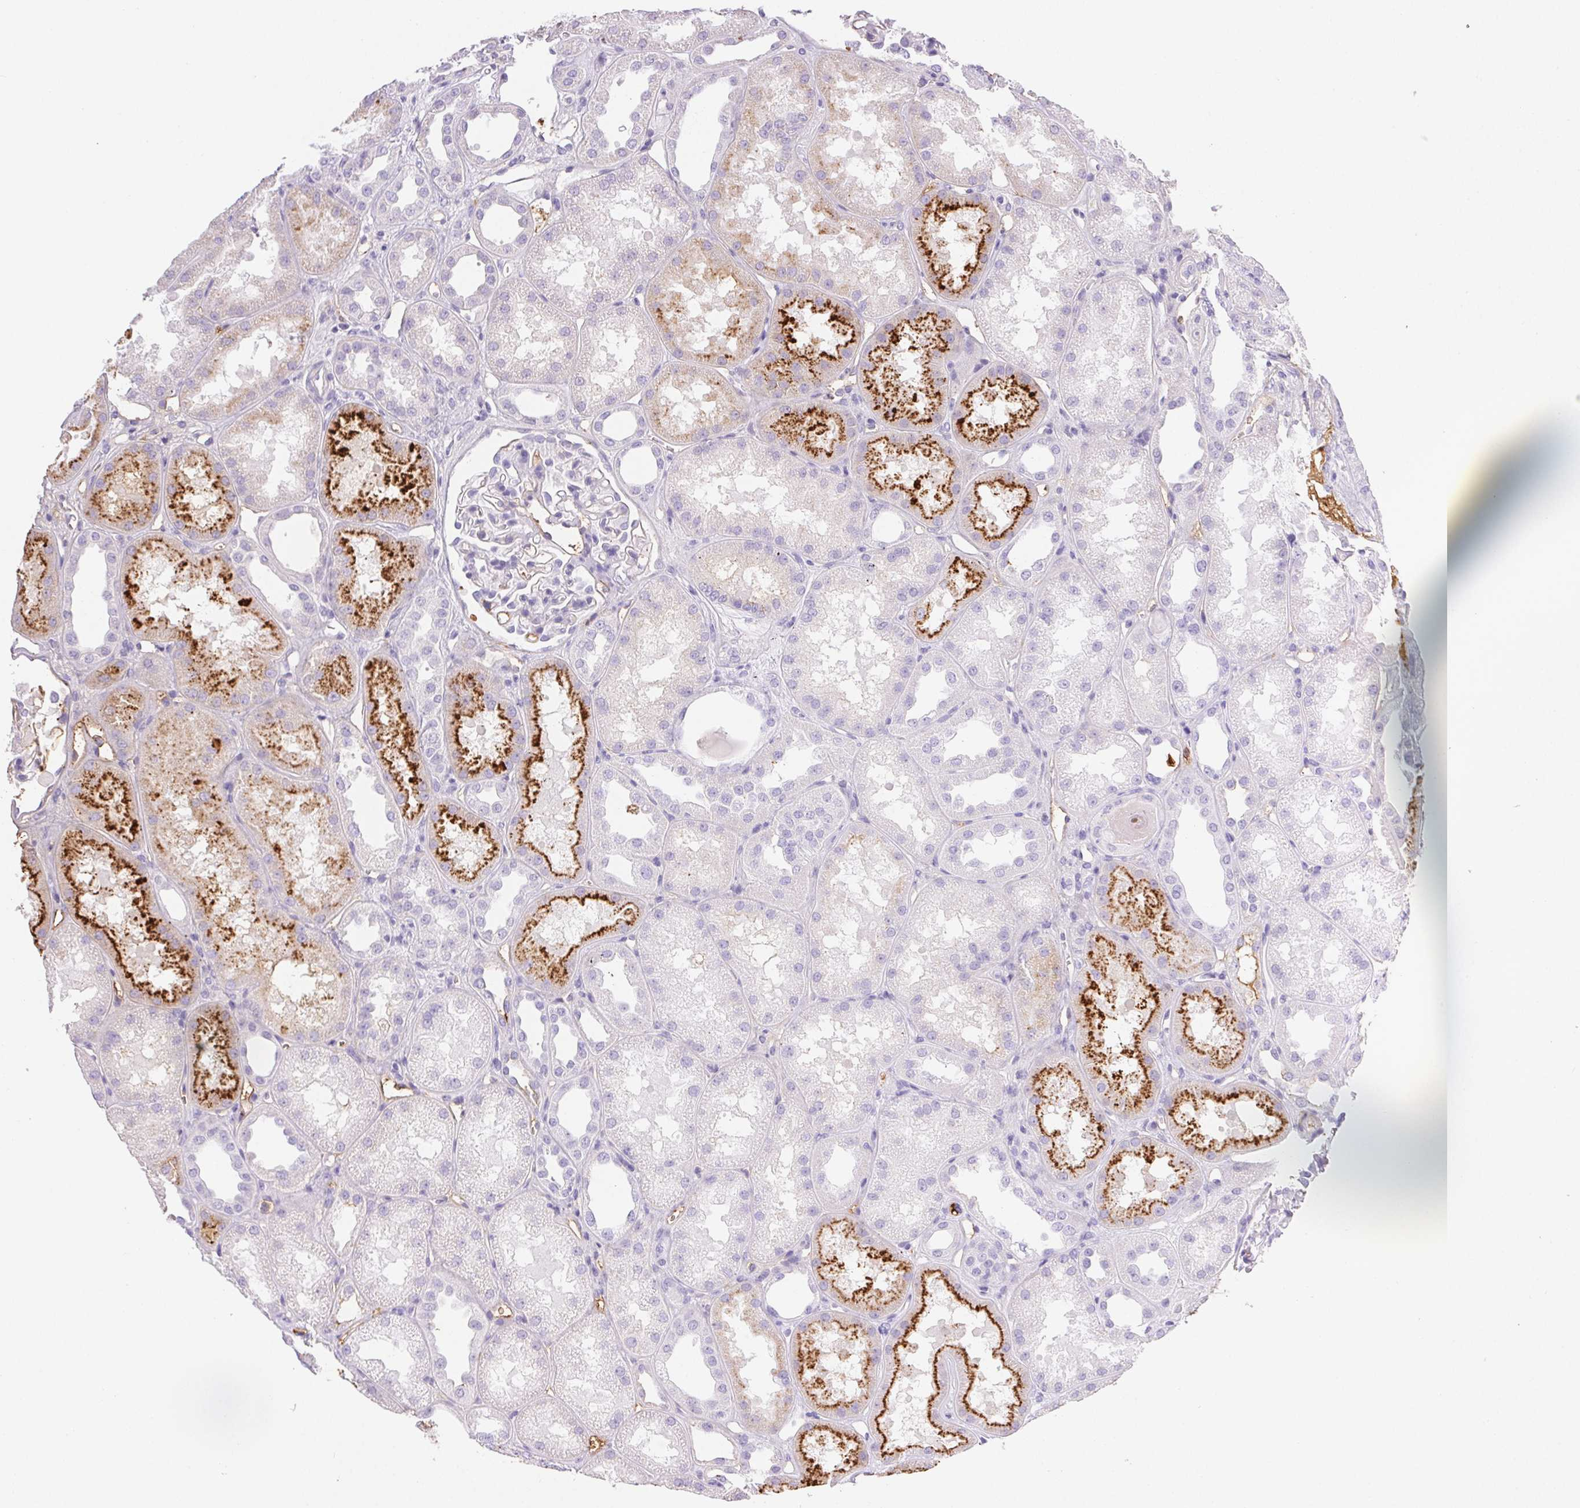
{"staining": {"intensity": "negative", "quantity": "none", "location": "none"}, "tissue": "kidney", "cell_type": "Cells in glomeruli", "image_type": "normal", "snomed": [{"axis": "morphology", "description": "Normal tissue, NOS"}, {"axis": "topography", "description": "Kidney"}], "caption": "Immunohistochemistry of normal human kidney reveals no expression in cells in glomeruli. (Brightfield microscopy of DAB IHC at high magnification).", "gene": "FGA", "patient": {"sex": "male", "age": 61}}